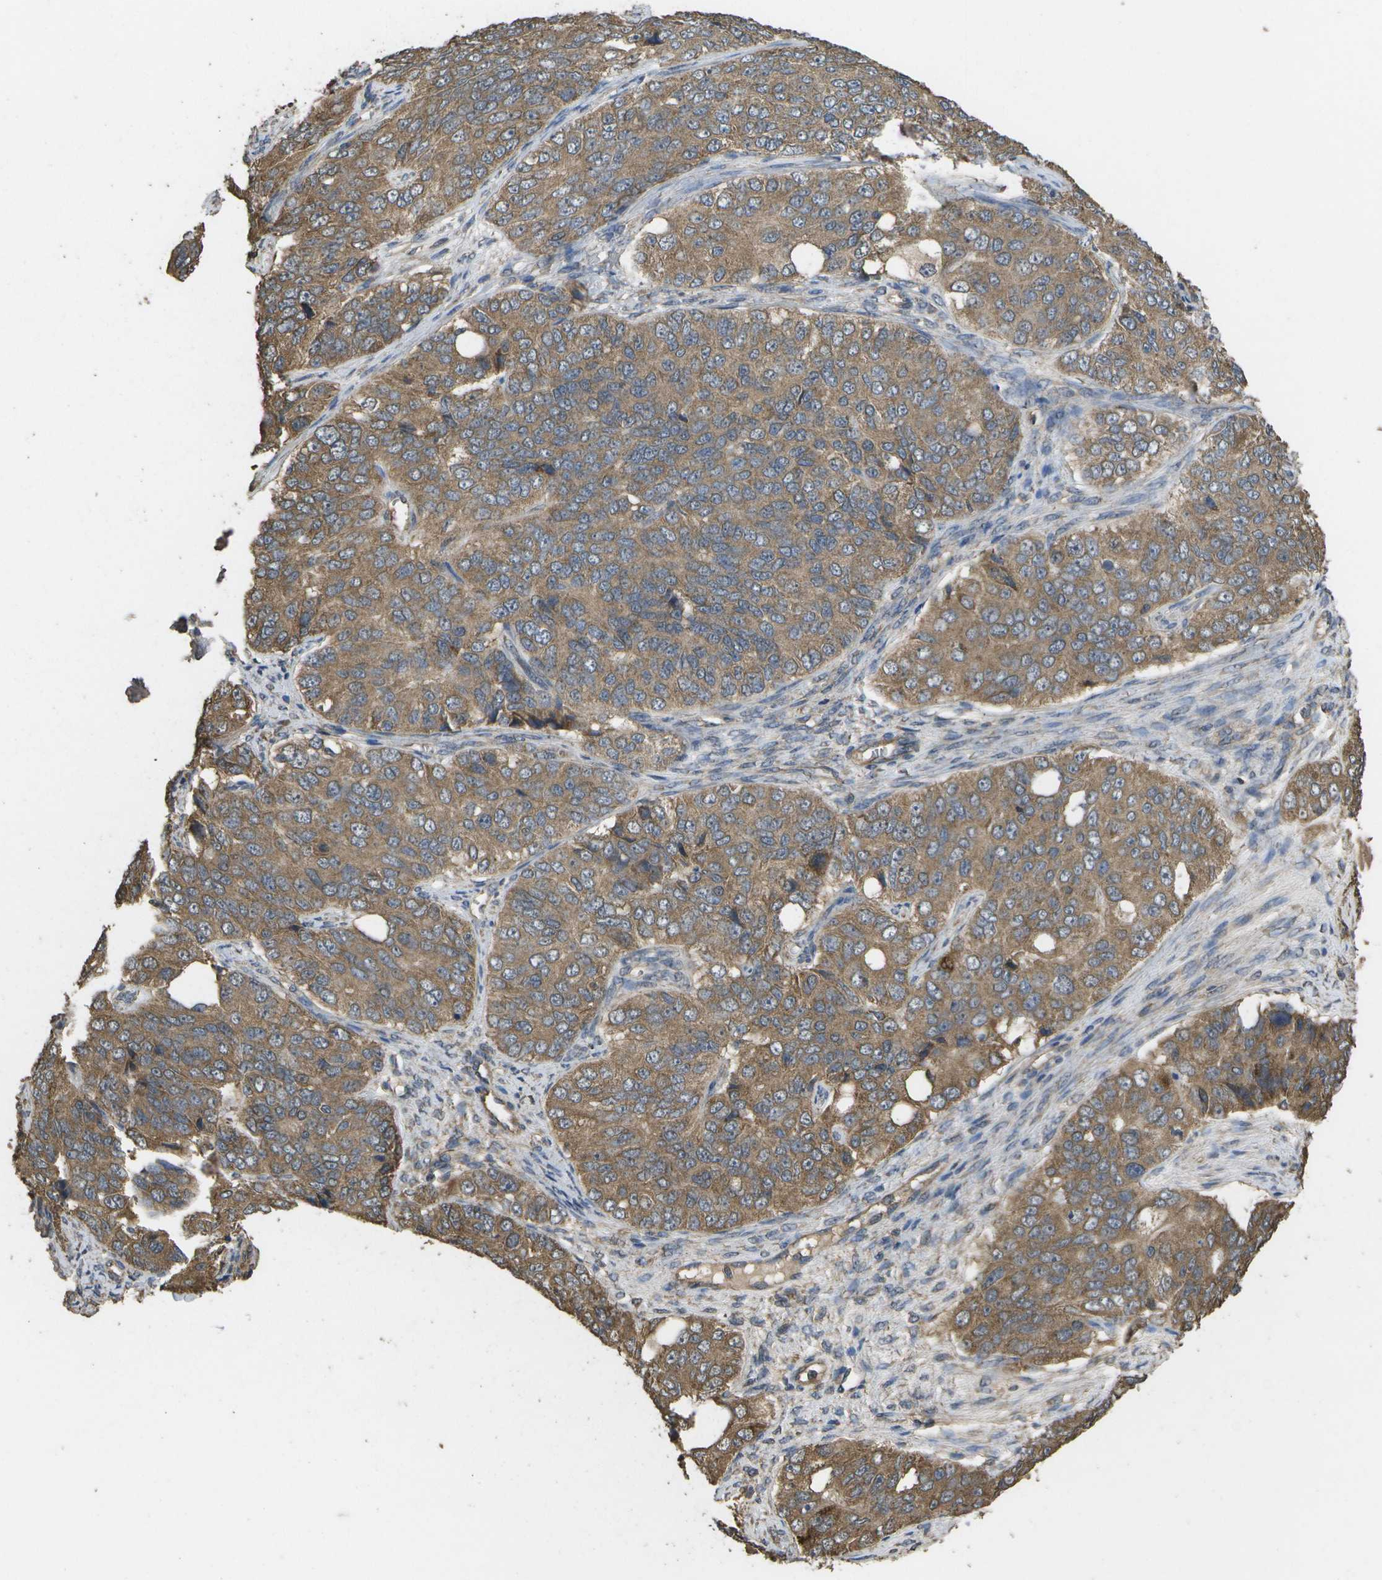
{"staining": {"intensity": "moderate", "quantity": ">75%", "location": "cytoplasmic/membranous"}, "tissue": "ovarian cancer", "cell_type": "Tumor cells", "image_type": "cancer", "snomed": [{"axis": "morphology", "description": "Carcinoma, endometroid"}, {"axis": "topography", "description": "Ovary"}], "caption": "Immunohistochemistry (DAB) staining of human ovarian endometroid carcinoma demonstrates moderate cytoplasmic/membranous protein expression in approximately >75% of tumor cells.", "gene": "SACS", "patient": {"sex": "female", "age": 51}}